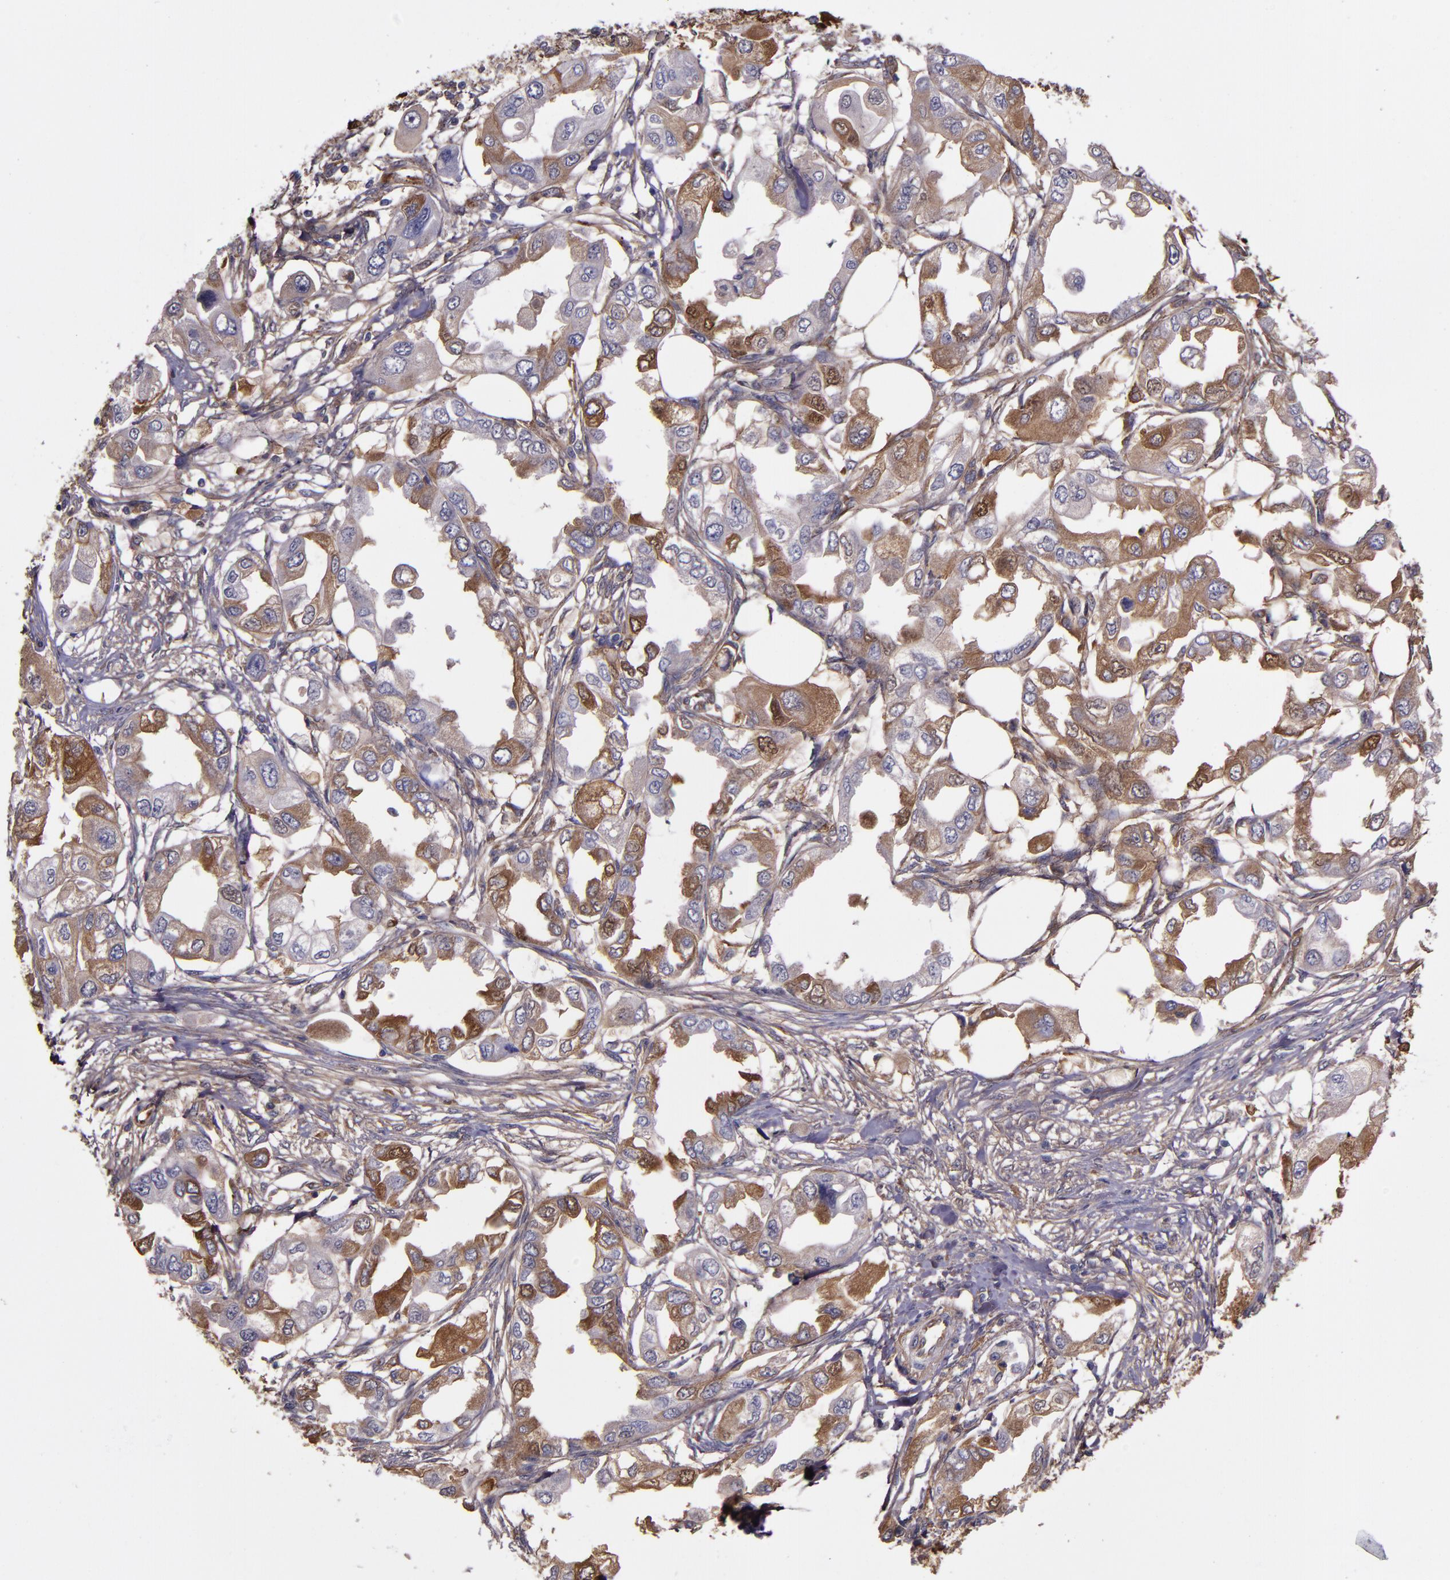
{"staining": {"intensity": "strong", "quantity": "25%-75%", "location": "cytoplasmic/membranous"}, "tissue": "endometrial cancer", "cell_type": "Tumor cells", "image_type": "cancer", "snomed": [{"axis": "morphology", "description": "Adenocarcinoma, NOS"}, {"axis": "topography", "description": "Endometrium"}], "caption": "About 25%-75% of tumor cells in endometrial adenocarcinoma demonstrate strong cytoplasmic/membranous protein expression as visualized by brown immunohistochemical staining.", "gene": "A2M", "patient": {"sex": "female", "age": 67}}